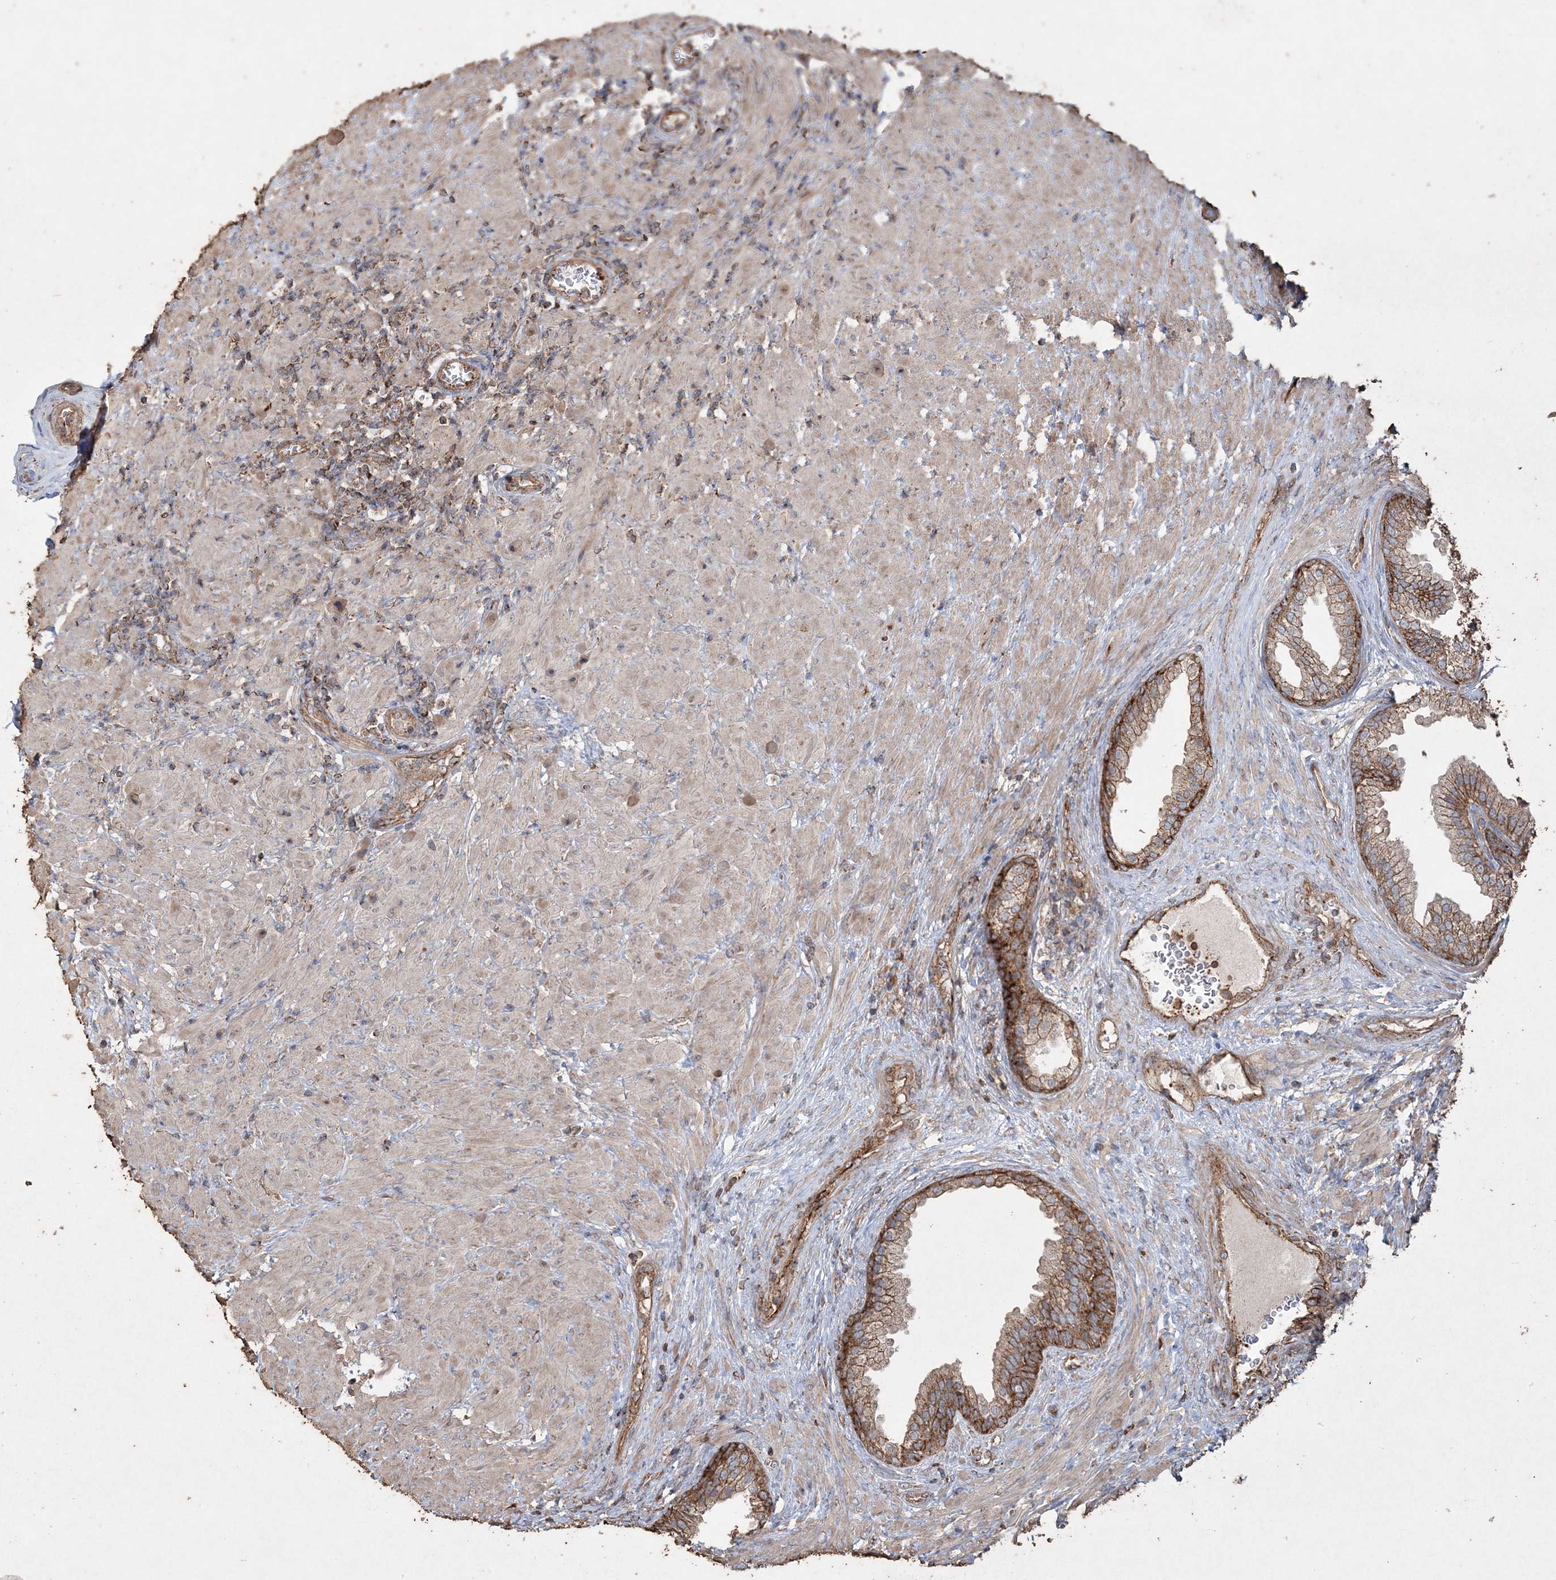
{"staining": {"intensity": "moderate", "quantity": ">75%", "location": "cytoplasmic/membranous"}, "tissue": "prostate", "cell_type": "Glandular cells", "image_type": "normal", "snomed": [{"axis": "morphology", "description": "Normal tissue, NOS"}, {"axis": "topography", "description": "Prostate"}], "caption": "Human prostate stained for a protein (brown) shows moderate cytoplasmic/membranous positive positivity in approximately >75% of glandular cells.", "gene": "TTC7A", "patient": {"sex": "male", "age": 76}}